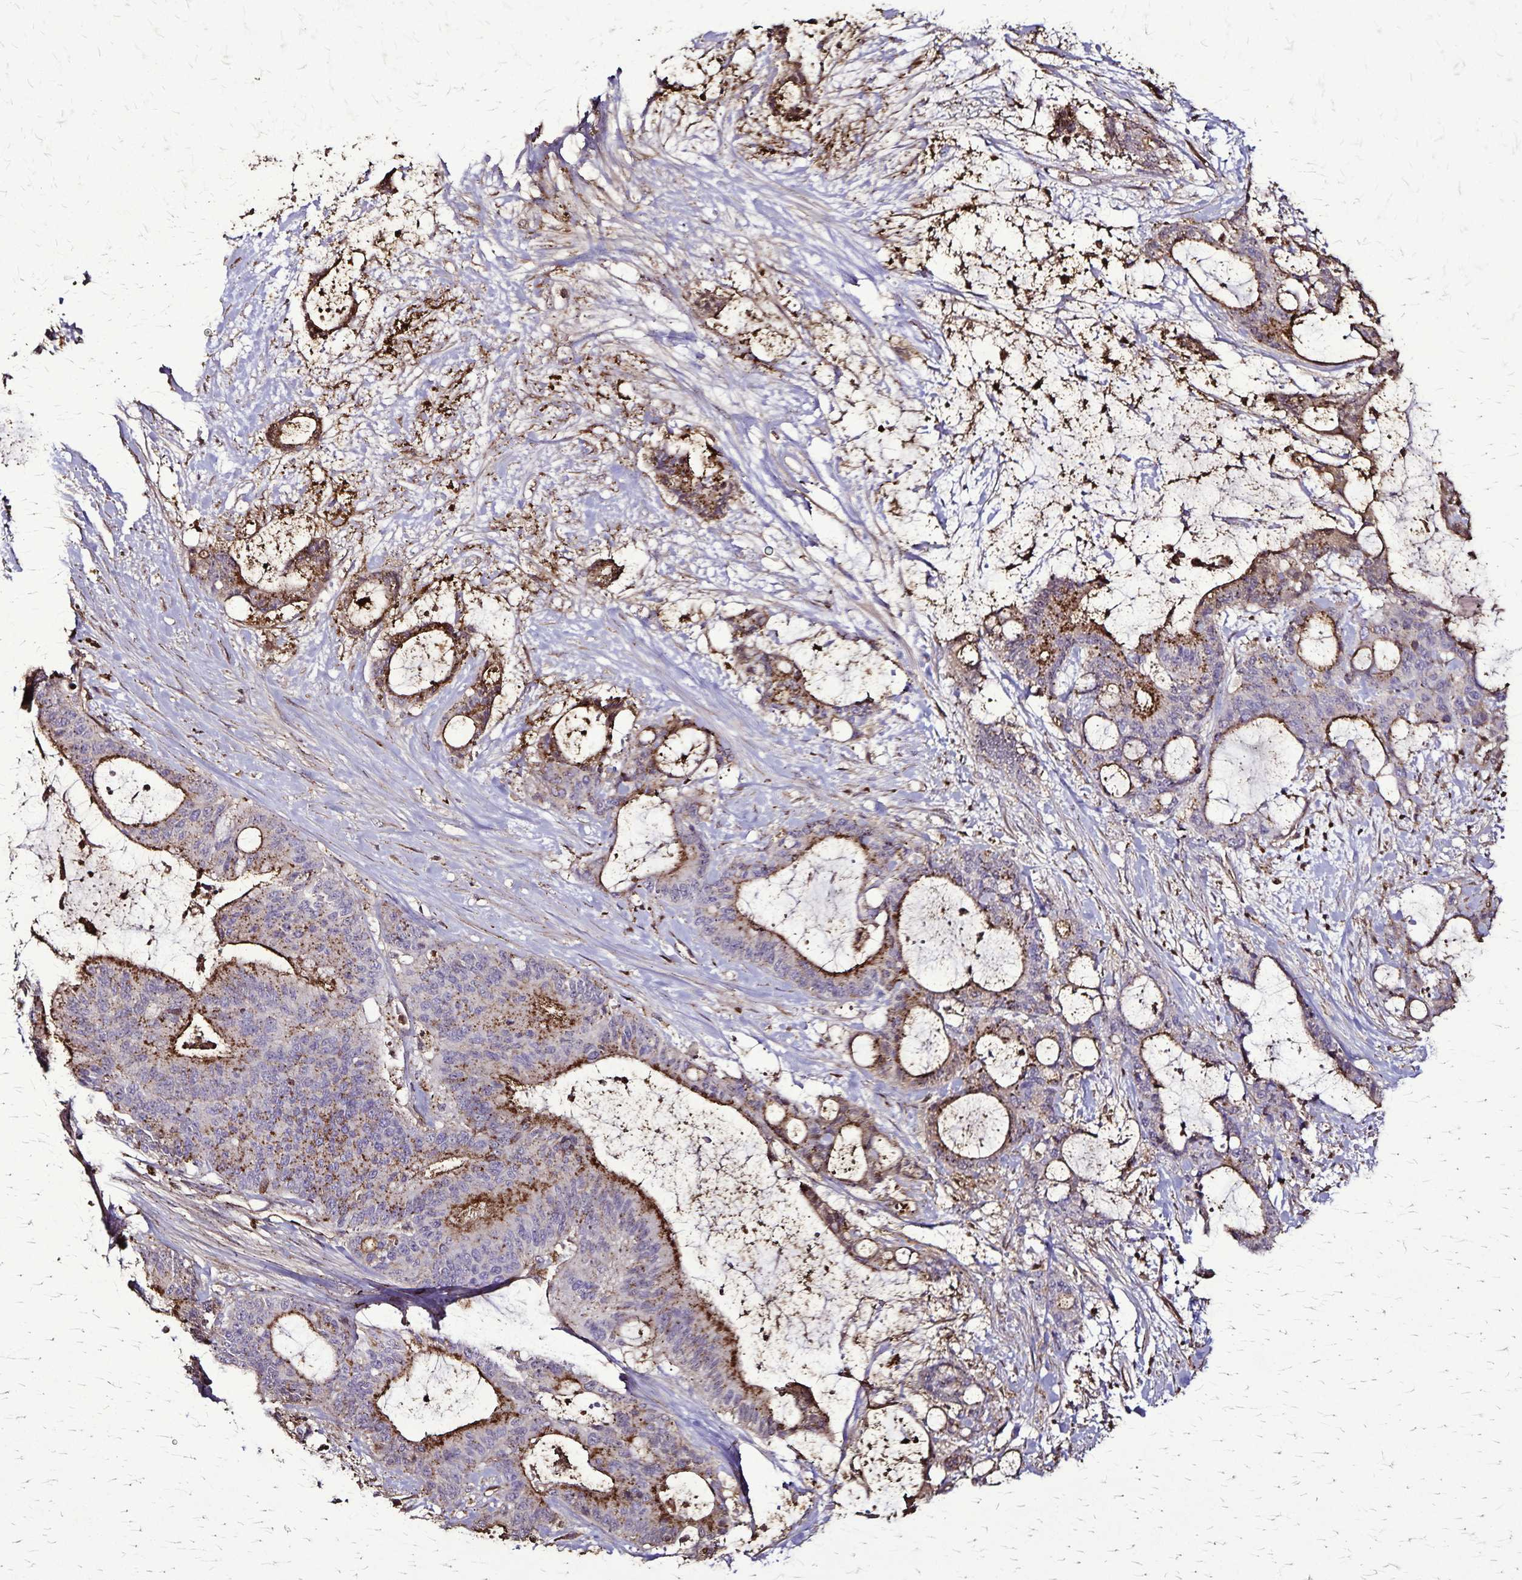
{"staining": {"intensity": "moderate", "quantity": "25%-75%", "location": "cytoplasmic/membranous"}, "tissue": "liver cancer", "cell_type": "Tumor cells", "image_type": "cancer", "snomed": [{"axis": "morphology", "description": "Normal tissue, NOS"}, {"axis": "morphology", "description": "Cholangiocarcinoma"}, {"axis": "topography", "description": "Liver"}, {"axis": "topography", "description": "Peripheral nerve tissue"}], "caption": "Protein analysis of liver cancer tissue demonstrates moderate cytoplasmic/membranous positivity in about 25%-75% of tumor cells.", "gene": "CHMP1B", "patient": {"sex": "female", "age": 73}}